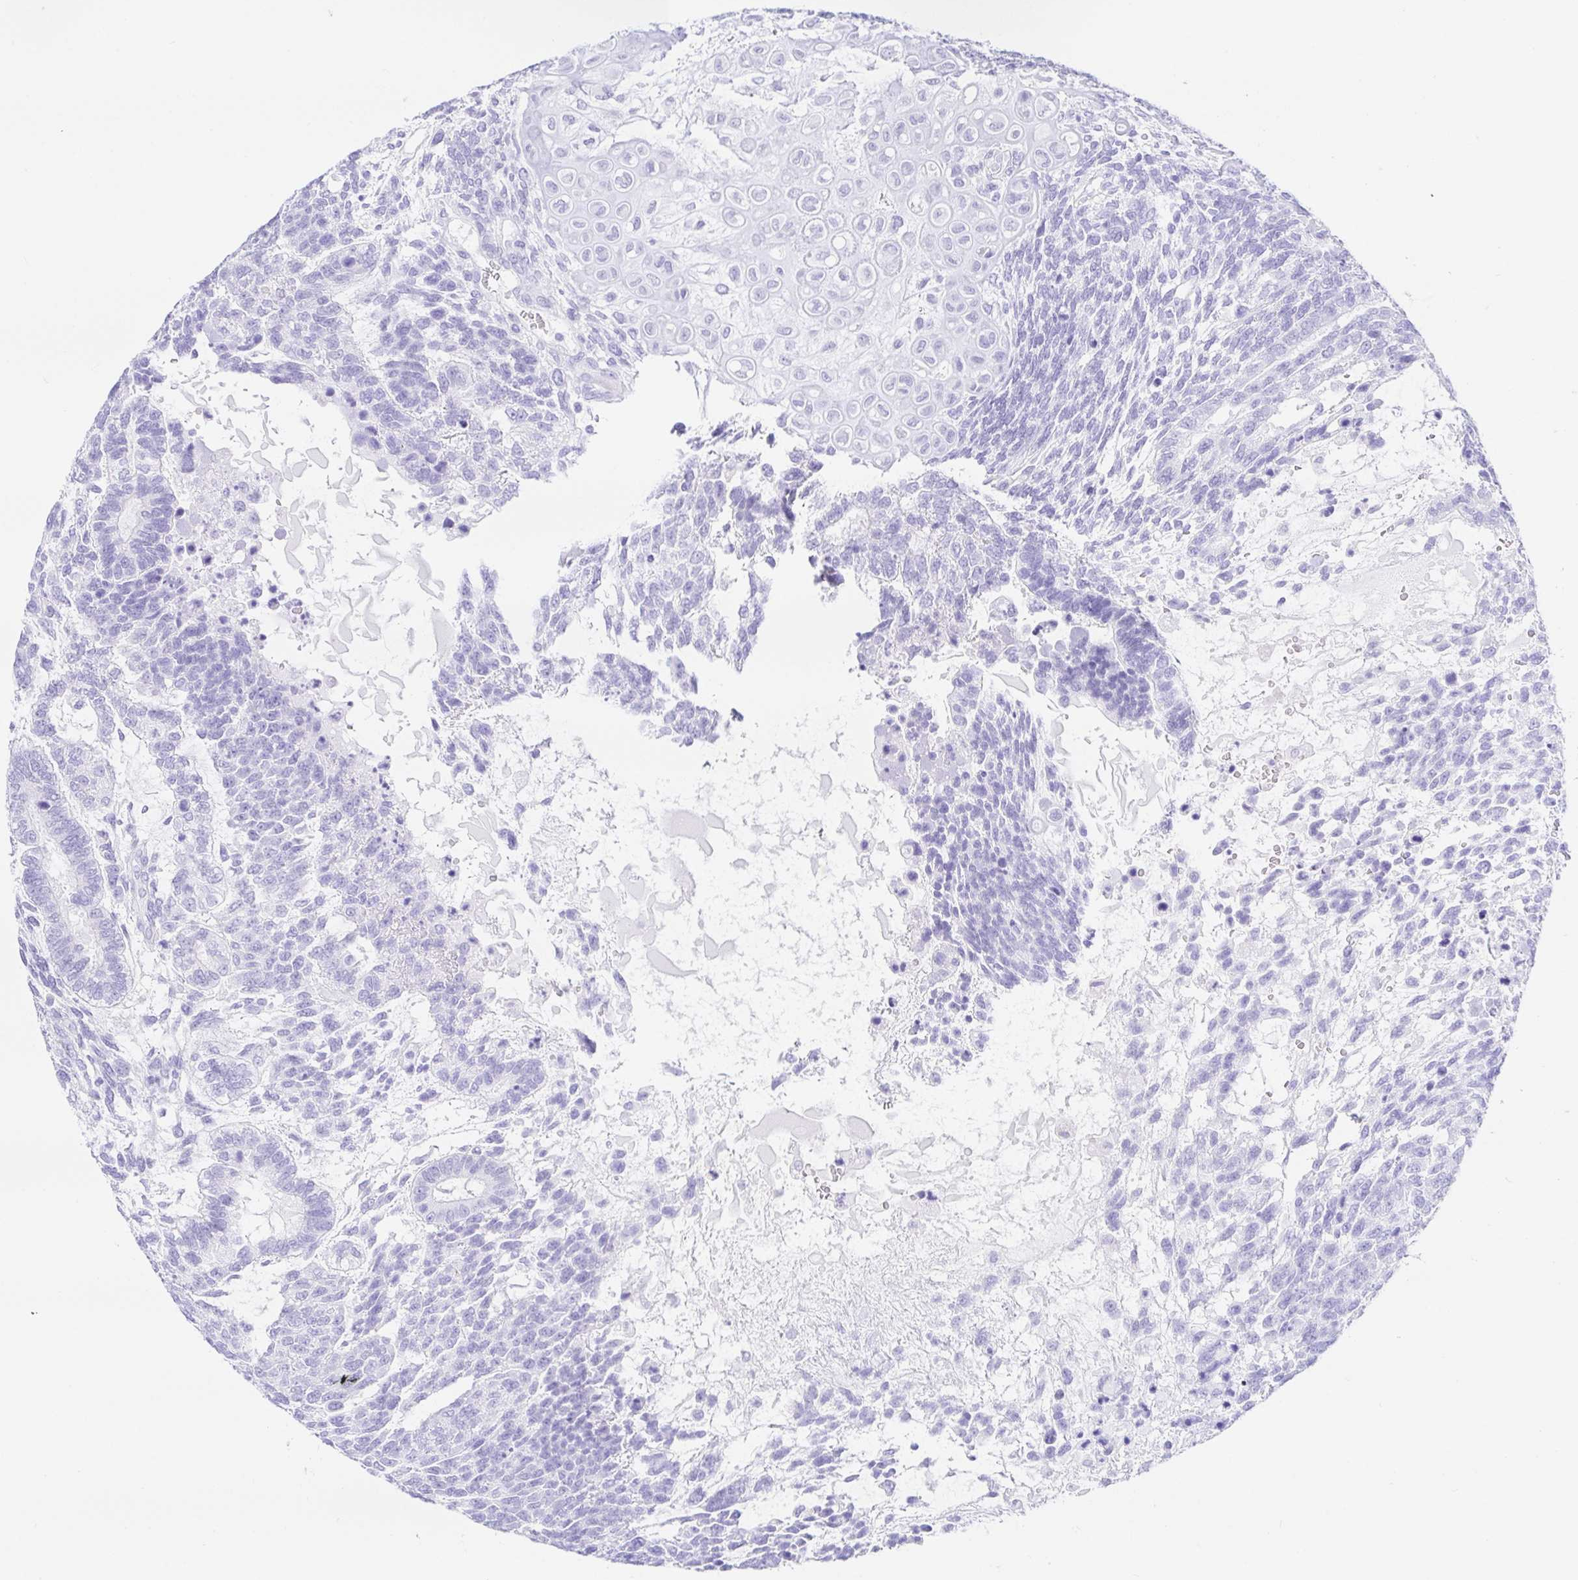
{"staining": {"intensity": "negative", "quantity": "none", "location": "none"}, "tissue": "testis cancer", "cell_type": "Tumor cells", "image_type": "cancer", "snomed": [{"axis": "morphology", "description": "Carcinoma, Embryonal, NOS"}, {"axis": "topography", "description": "Testis"}], "caption": "This image is of embryonal carcinoma (testis) stained with IHC to label a protein in brown with the nuclei are counter-stained blue. There is no expression in tumor cells.", "gene": "PAX8", "patient": {"sex": "male", "age": 23}}